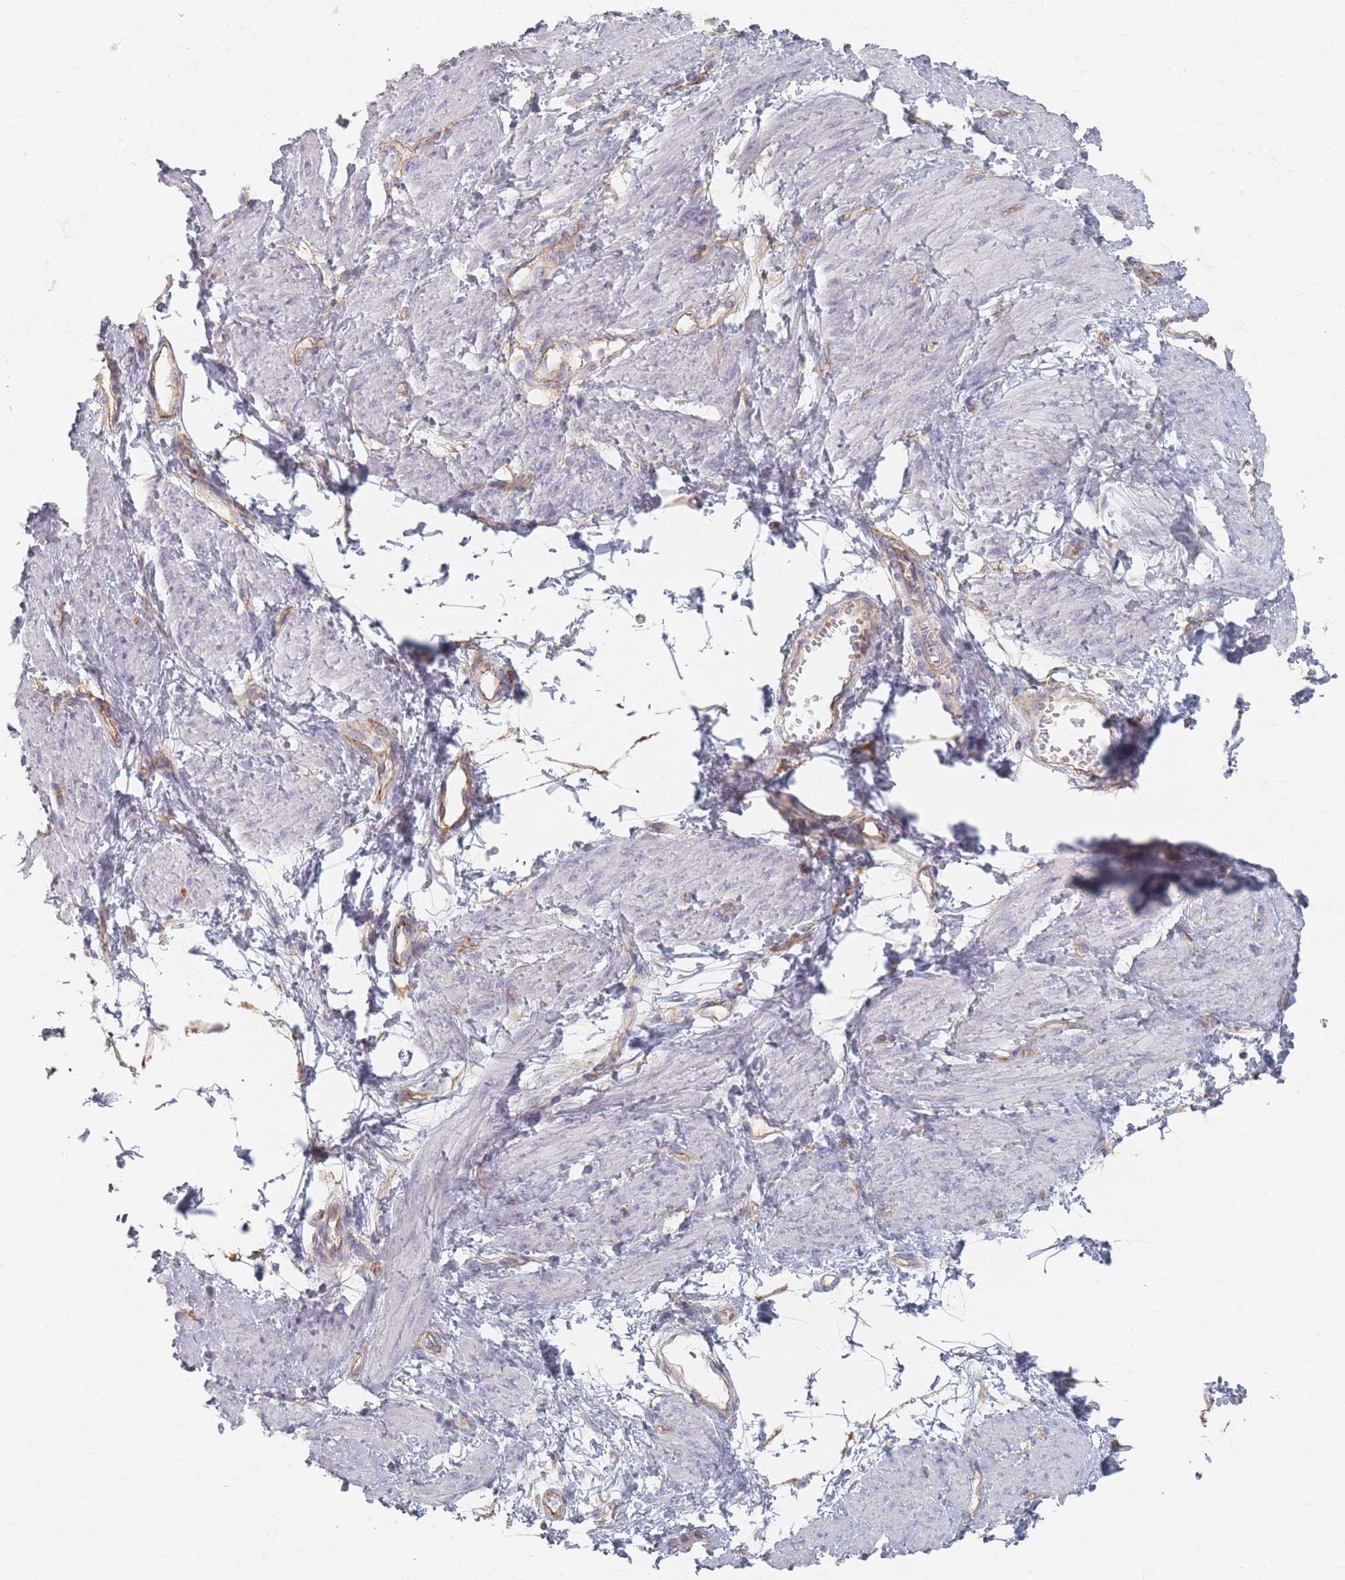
{"staining": {"intensity": "negative", "quantity": "none", "location": "none"}, "tissue": "smooth muscle", "cell_type": "Smooth muscle cells", "image_type": "normal", "snomed": [{"axis": "morphology", "description": "Normal tissue, NOS"}, {"axis": "topography", "description": "Smooth muscle"}, {"axis": "topography", "description": "Uterus"}], "caption": "IHC image of normal smooth muscle stained for a protein (brown), which shows no staining in smooth muscle cells. (DAB immunohistochemistry visualized using brightfield microscopy, high magnification).", "gene": "GNB1", "patient": {"sex": "female", "age": 39}}